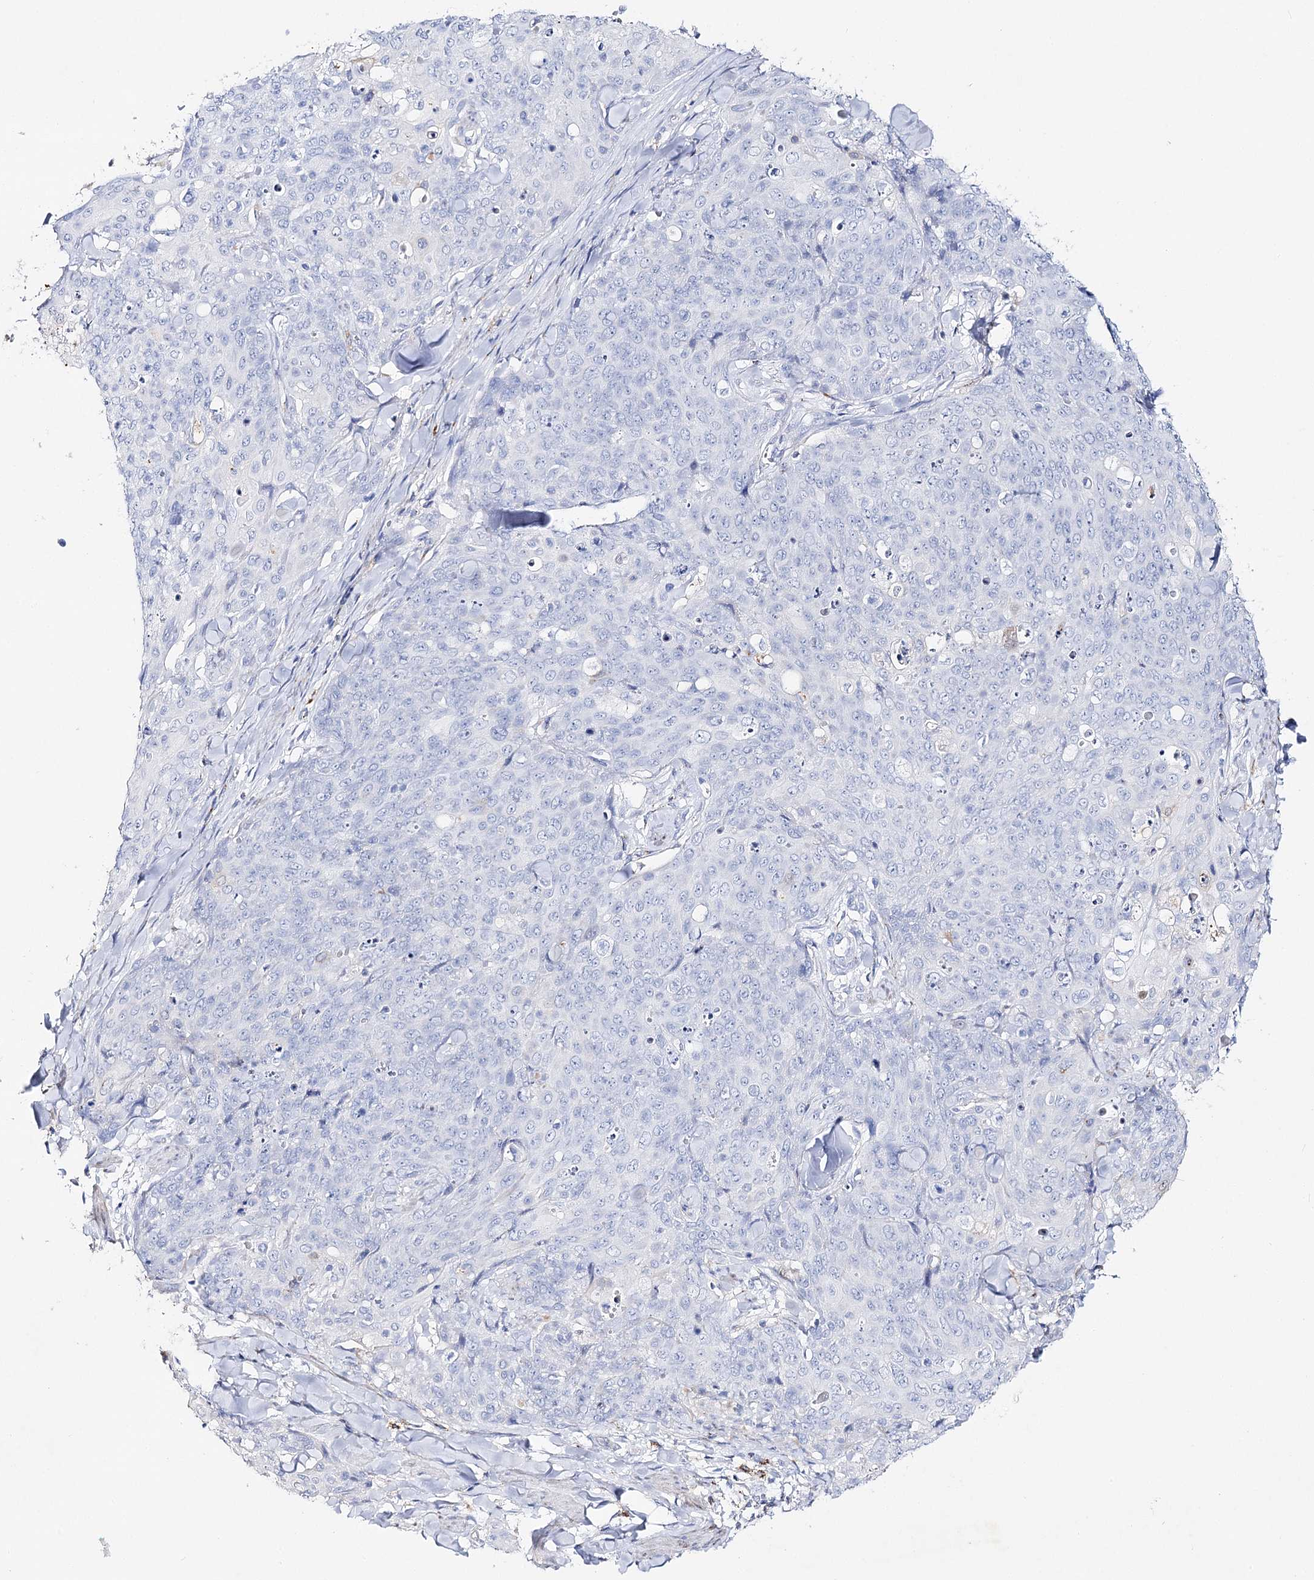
{"staining": {"intensity": "negative", "quantity": "none", "location": "none"}, "tissue": "skin cancer", "cell_type": "Tumor cells", "image_type": "cancer", "snomed": [{"axis": "morphology", "description": "Squamous cell carcinoma, NOS"}, {"axis": "topography", "description": "Skin"}, {"axis": "topography", "description": "Vulva"}], "caption": "The immunohistochemistry image has no significant positivity in tumor cells of skin squamous cell carcinoma tissue. (DAB immunohistochemistry visualized using brightfield microscopy, high magnification).", "gene": "SLC3A1", "patient": {"sex": "female", "age": 85}}